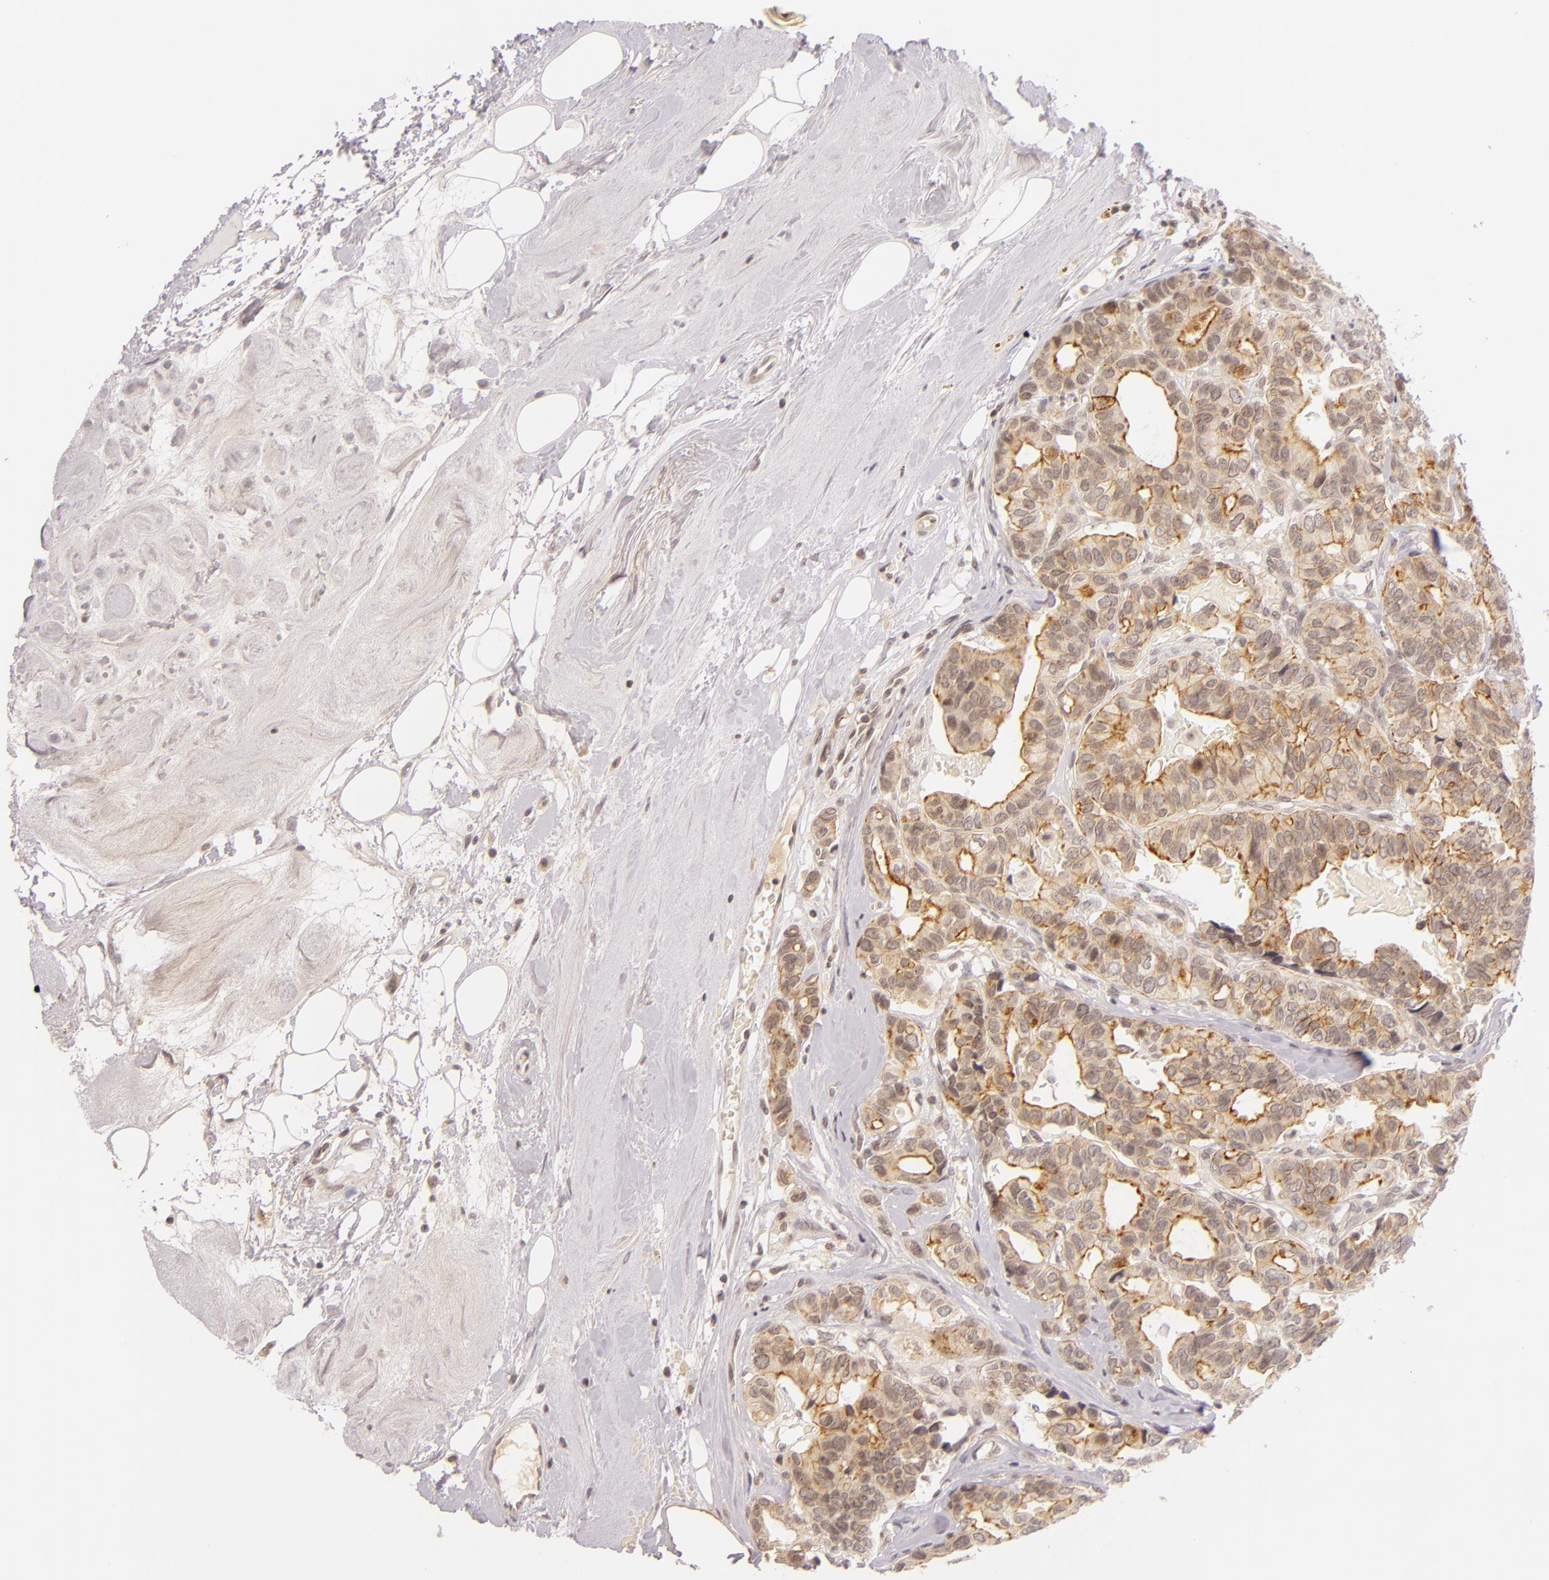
{"staining": {"intensity": "moderate", "quantity": ">75%", "location": "cytoplasmic/membranous"}, "tissue": "breast cancer", "cell_type": "Tumor cells", "image_type": "cancer", "snomed": [{"axis": "morphology", "description": "Duct carcinoma"}, {"axis": "topography", "description": "Breast"}], "caption": "High-power microscopy captured an immunohistochemistry photomicrograph of intraductal carcinoma (breast), revealing moderate cytoplasmic/membranous staining in about >75% of tumor cells.", "gene": "CASP8", "patient": {"sex": "female", "age": 69}}